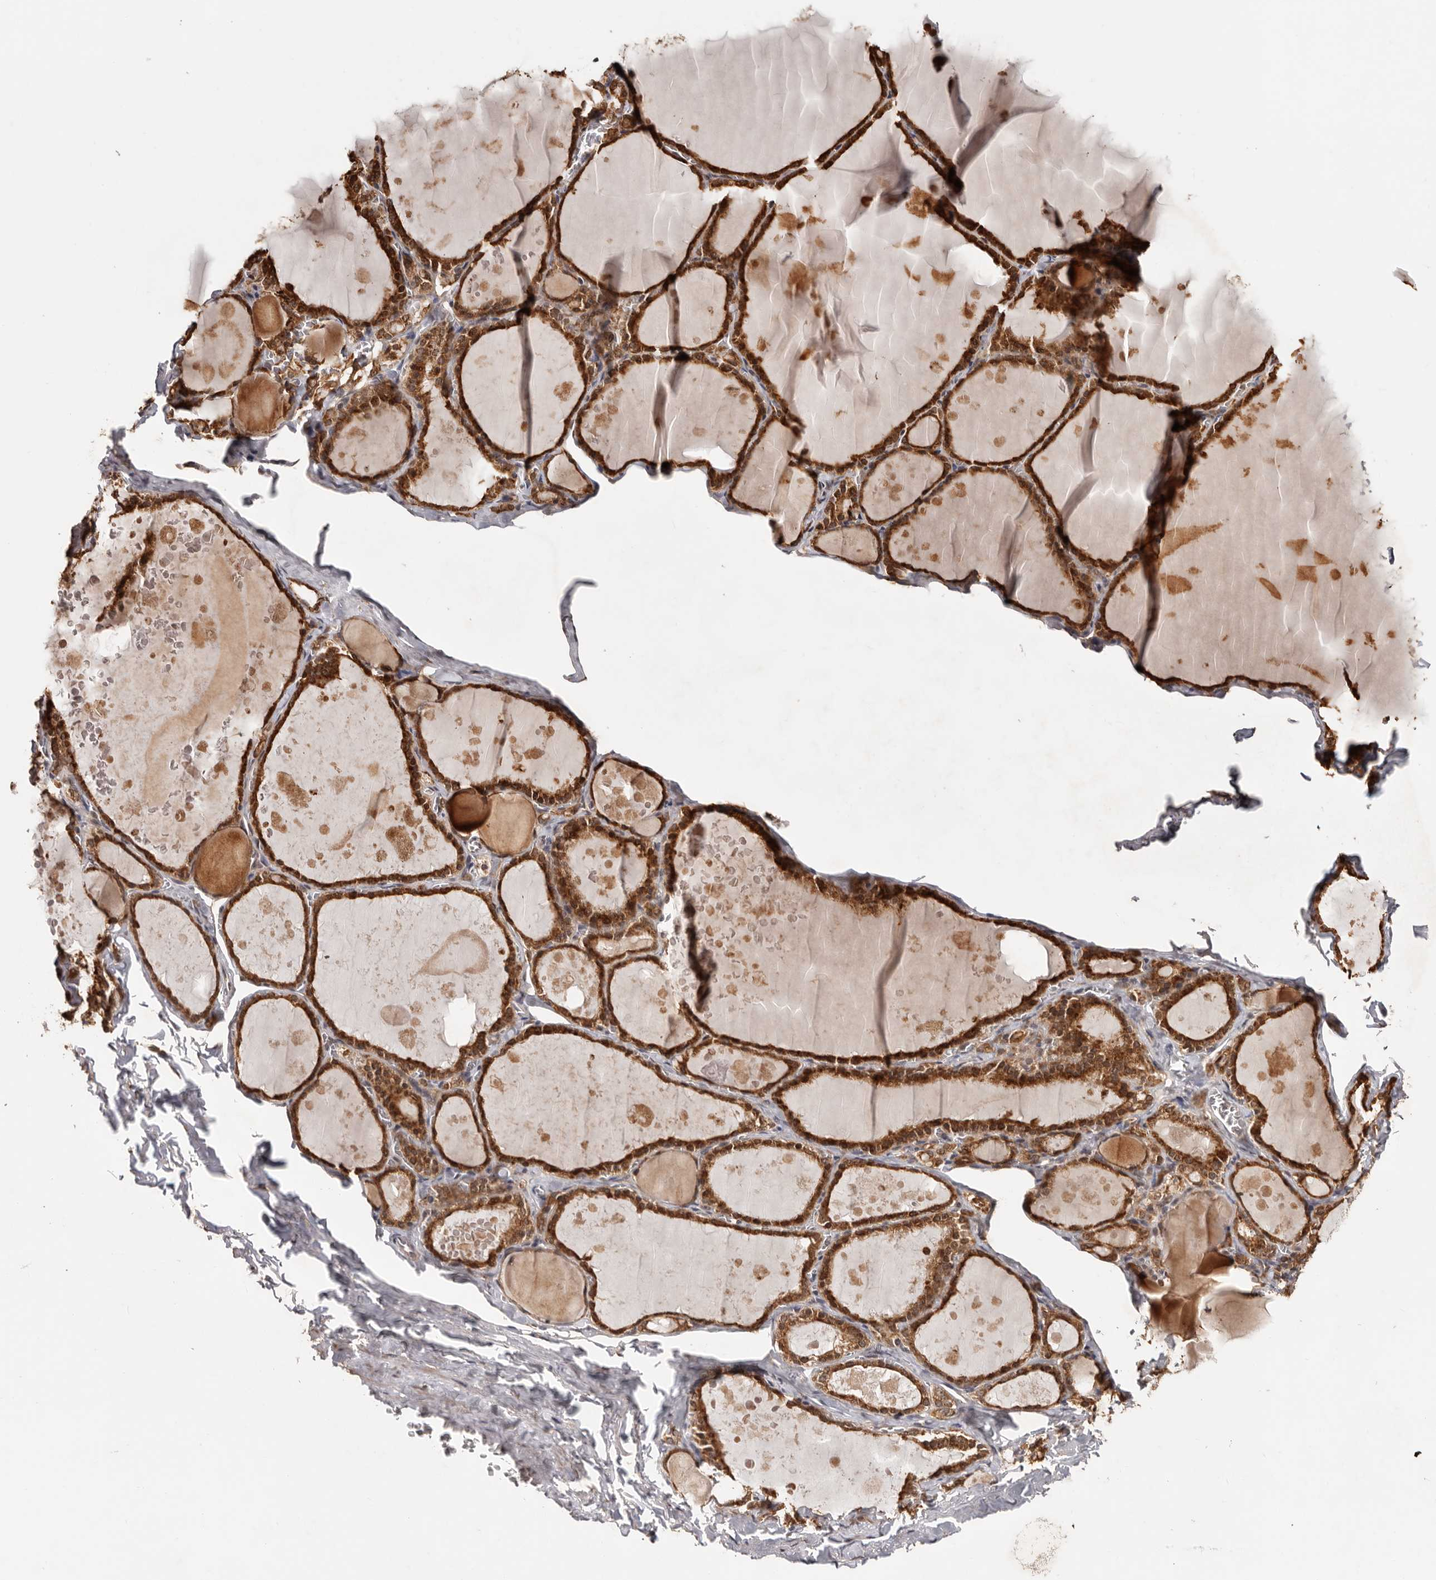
{"staining": {"intensity": "strong", "quantity": ">75%", "location": "cytoplasmic/membranous,nuclear"}, "tissue": "thyroid gland", "cell_type": "Glandular cells", "image_type": "normal", "snomed": [{"axis": "morphology", "description": "Normal tissue, NOS"}, {"axis": "topography", "description": "Thyroid gland"}], "caption": "IHC staining of normal thyroid gland, which shows high levels of strong cytoplasmic/membranous,nuclear expression in approximately >75% of glandular cells indicating strong cytoplasmic/membranous,nuclear protein staining. The staining was performed using DAB (3,3'-diaminobenzidine) (brown) for protein detection and nuclei were counterstained in hematoxylin (blue).", "gene": "ZNF83", "patient": {"sex": "male", "age": 56}}